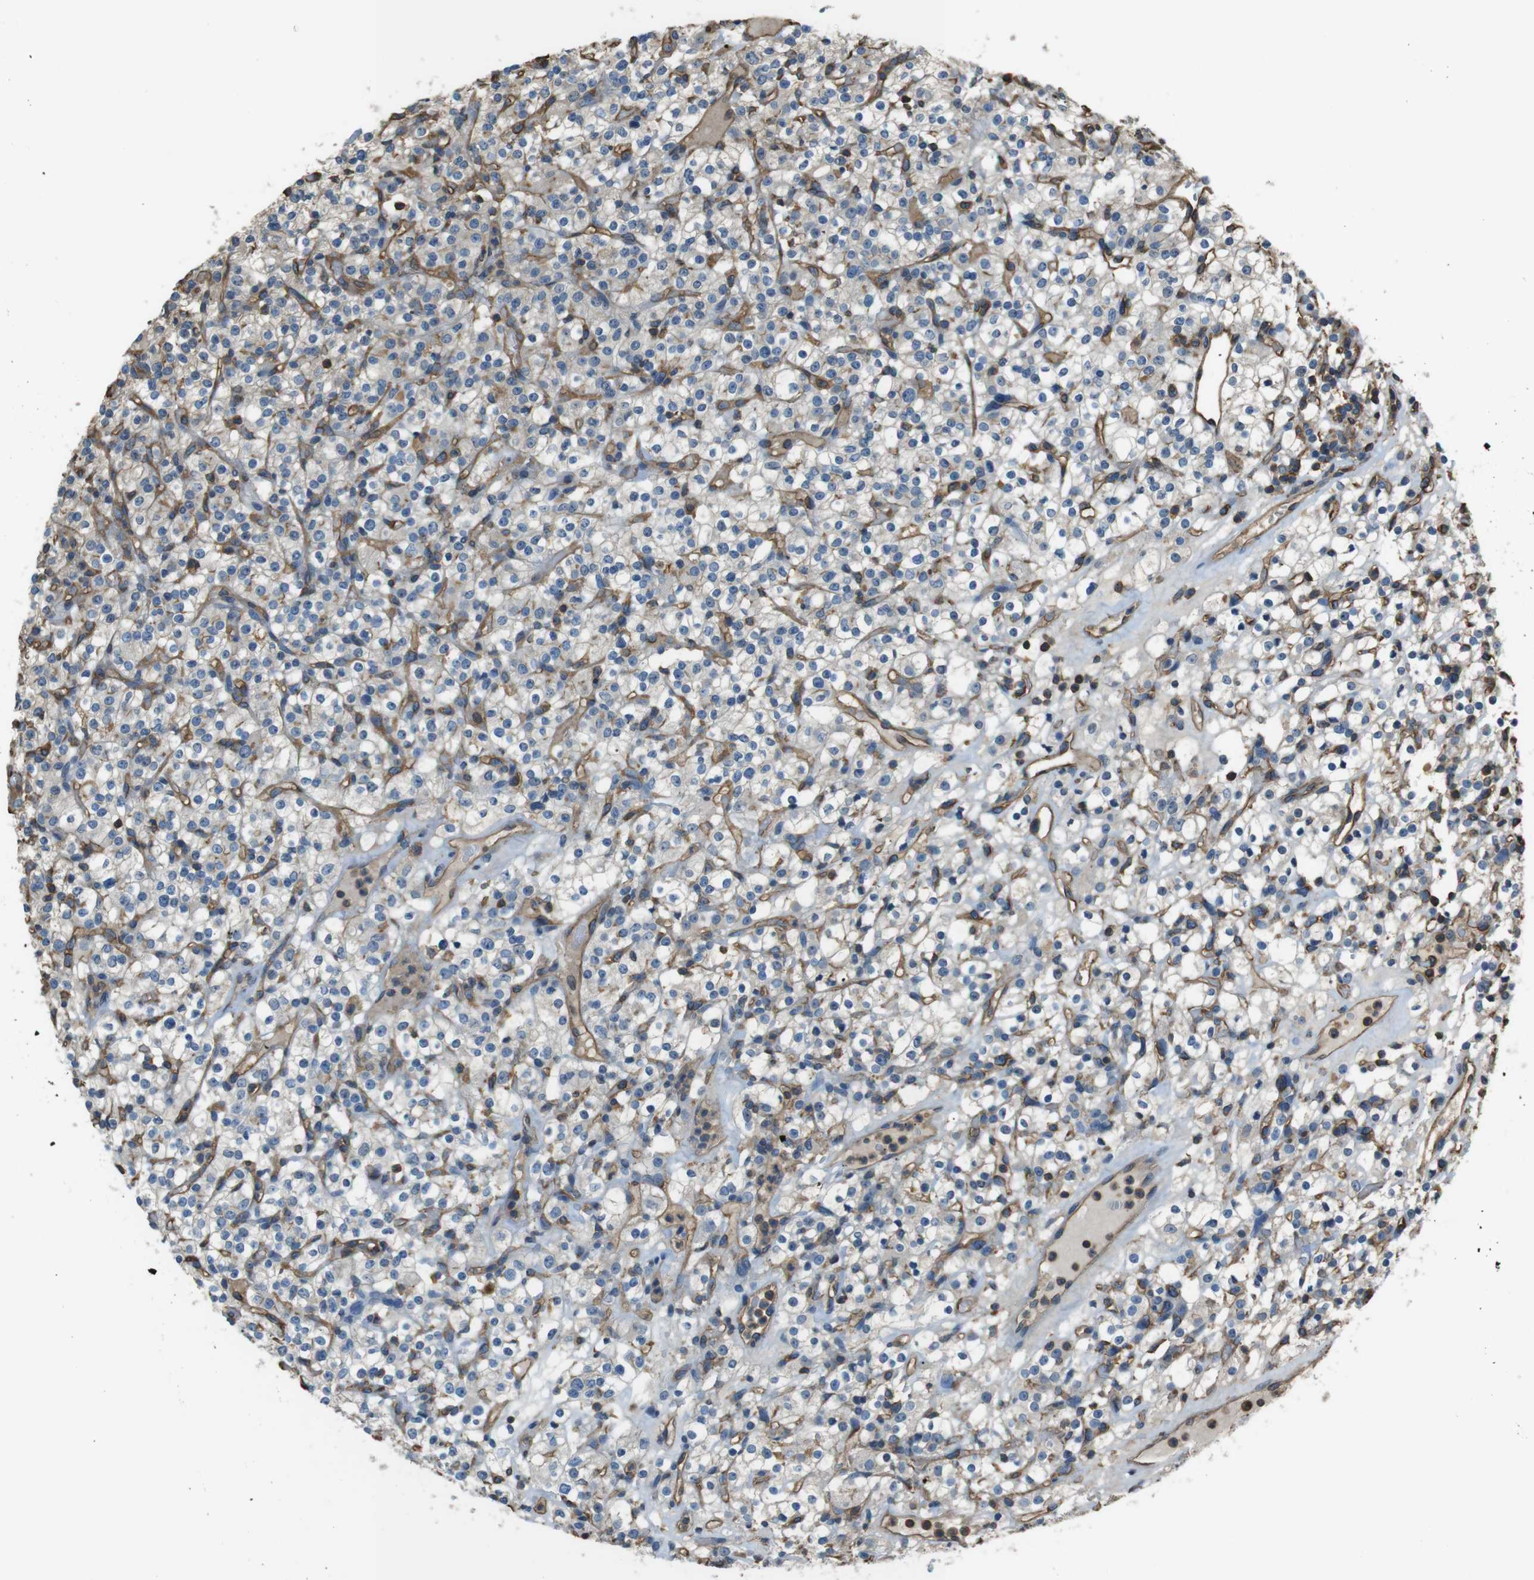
{"staining": {"intensity": "weak", "quantity": "<25%", "location": "cytoplasmic/membranous"}, "tissue": "renal cancer", "cell_type": "Tumor cells", "image_type": "cancer", "snomed": [{"axis": "morphology", "description": "Normal tissue, NOS"}, {"axis": "morphology", "description": "Adenocarcinoma, NOS"}, {"axis": "topography", "description": "Kidney"}], "caption": "Tumor cells show no significant positivity in renal cancer (adenocarcinoma).", "gene": "FCAR", "patient": {"sex": "female", "age": 72}}